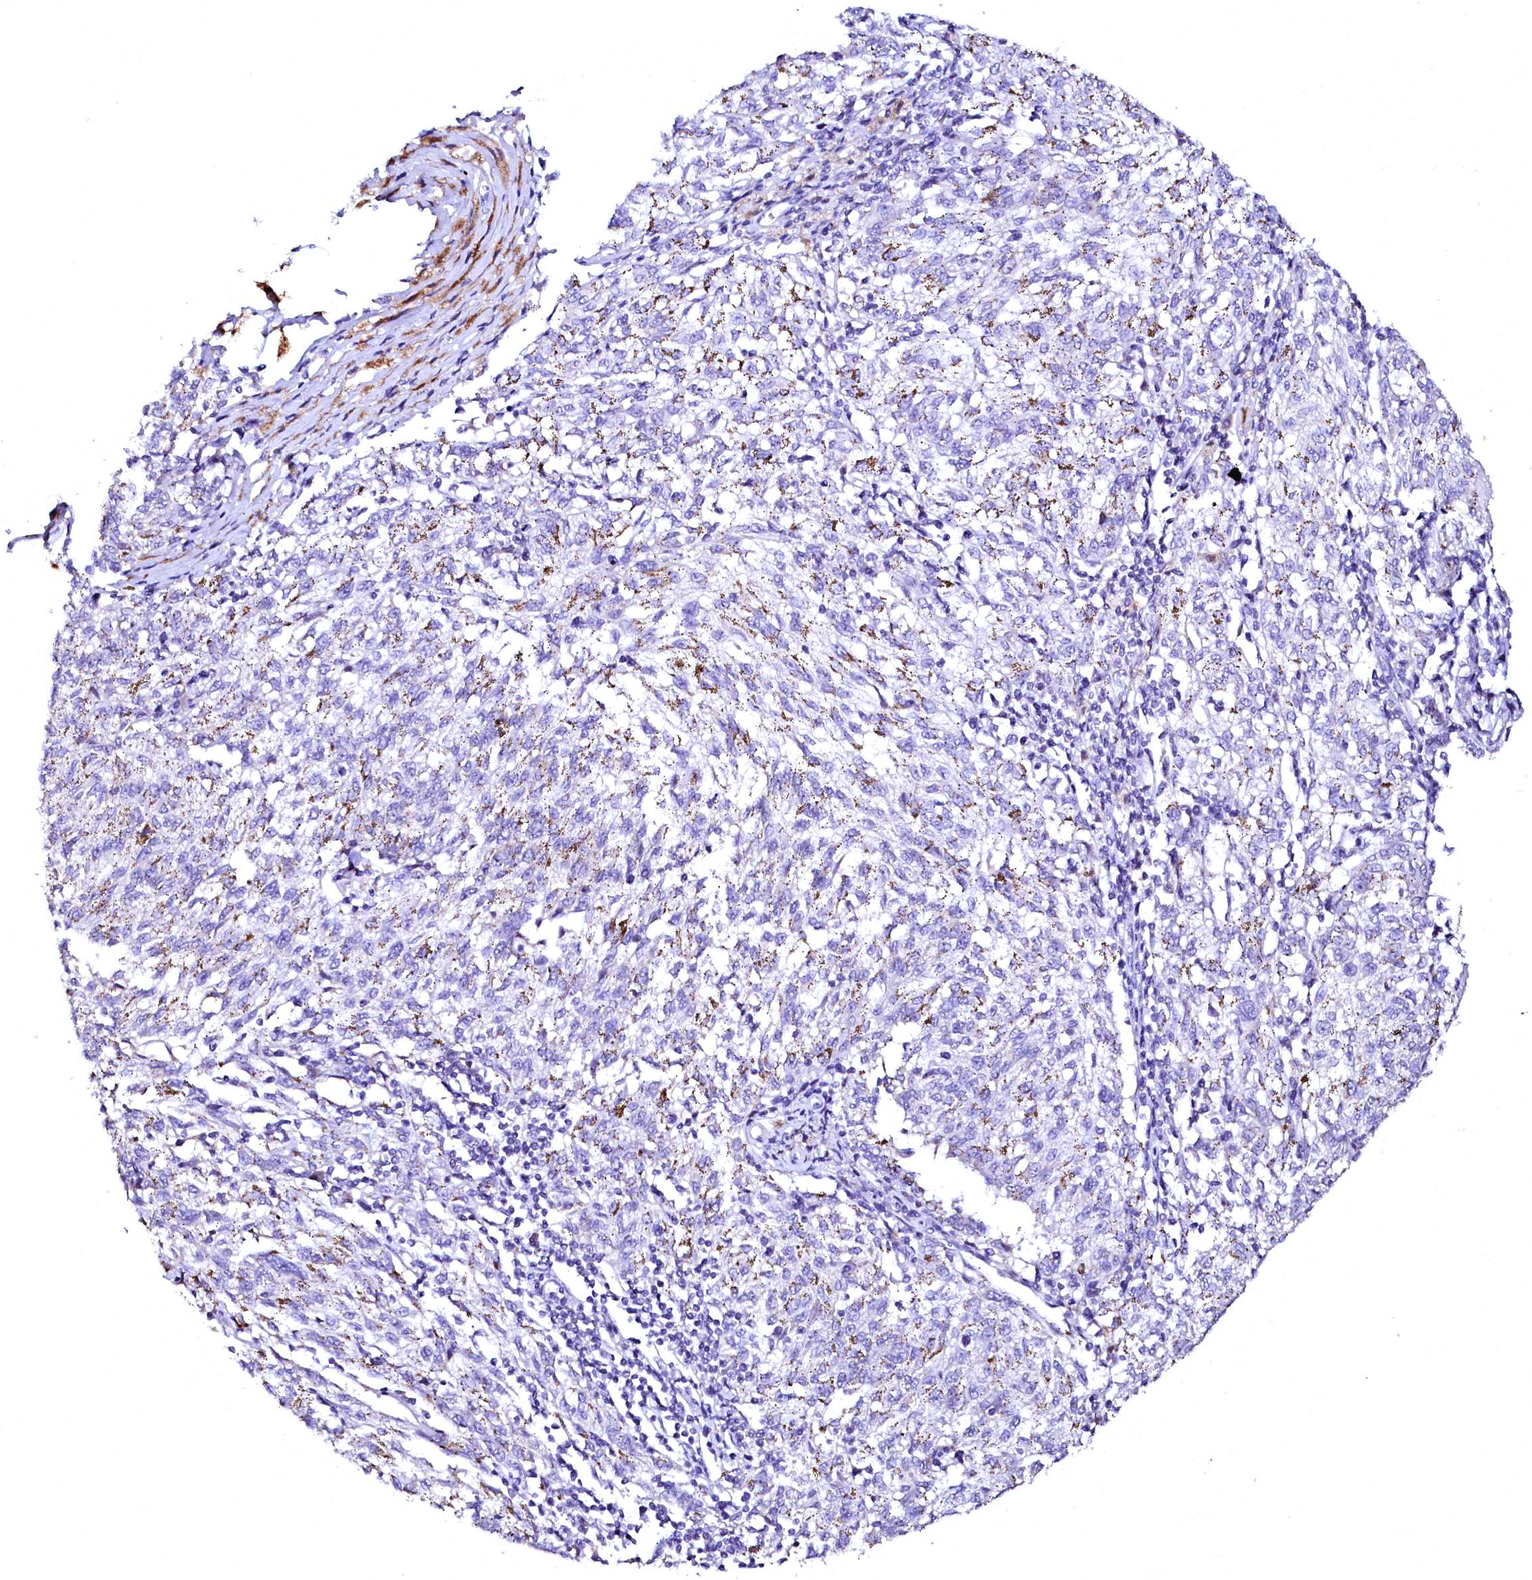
{"staining": {"intensity": "moderate", "quantity": "<25%", "location": "cytoplasmic/membranous"}, "tissue": "melanoma", "cell_type": "Tumor cells", "image_type": "cancer", "snomed": [{"axis": "morphology", "description": "Malignant melanoma, NOS"}, {"axis": "topography", "description": "Skin"}], "caption": "This micrograph exhibits melanoma stained with immunohistochemistry (IHC) to label a protein in brown. The cytoplasmic/membranous of tumor cells show moderate positivity for the protein. Nuclei are counter-stained blue.", "gene": "NALF1", "patient": {"sex": "female", "age": 72}}